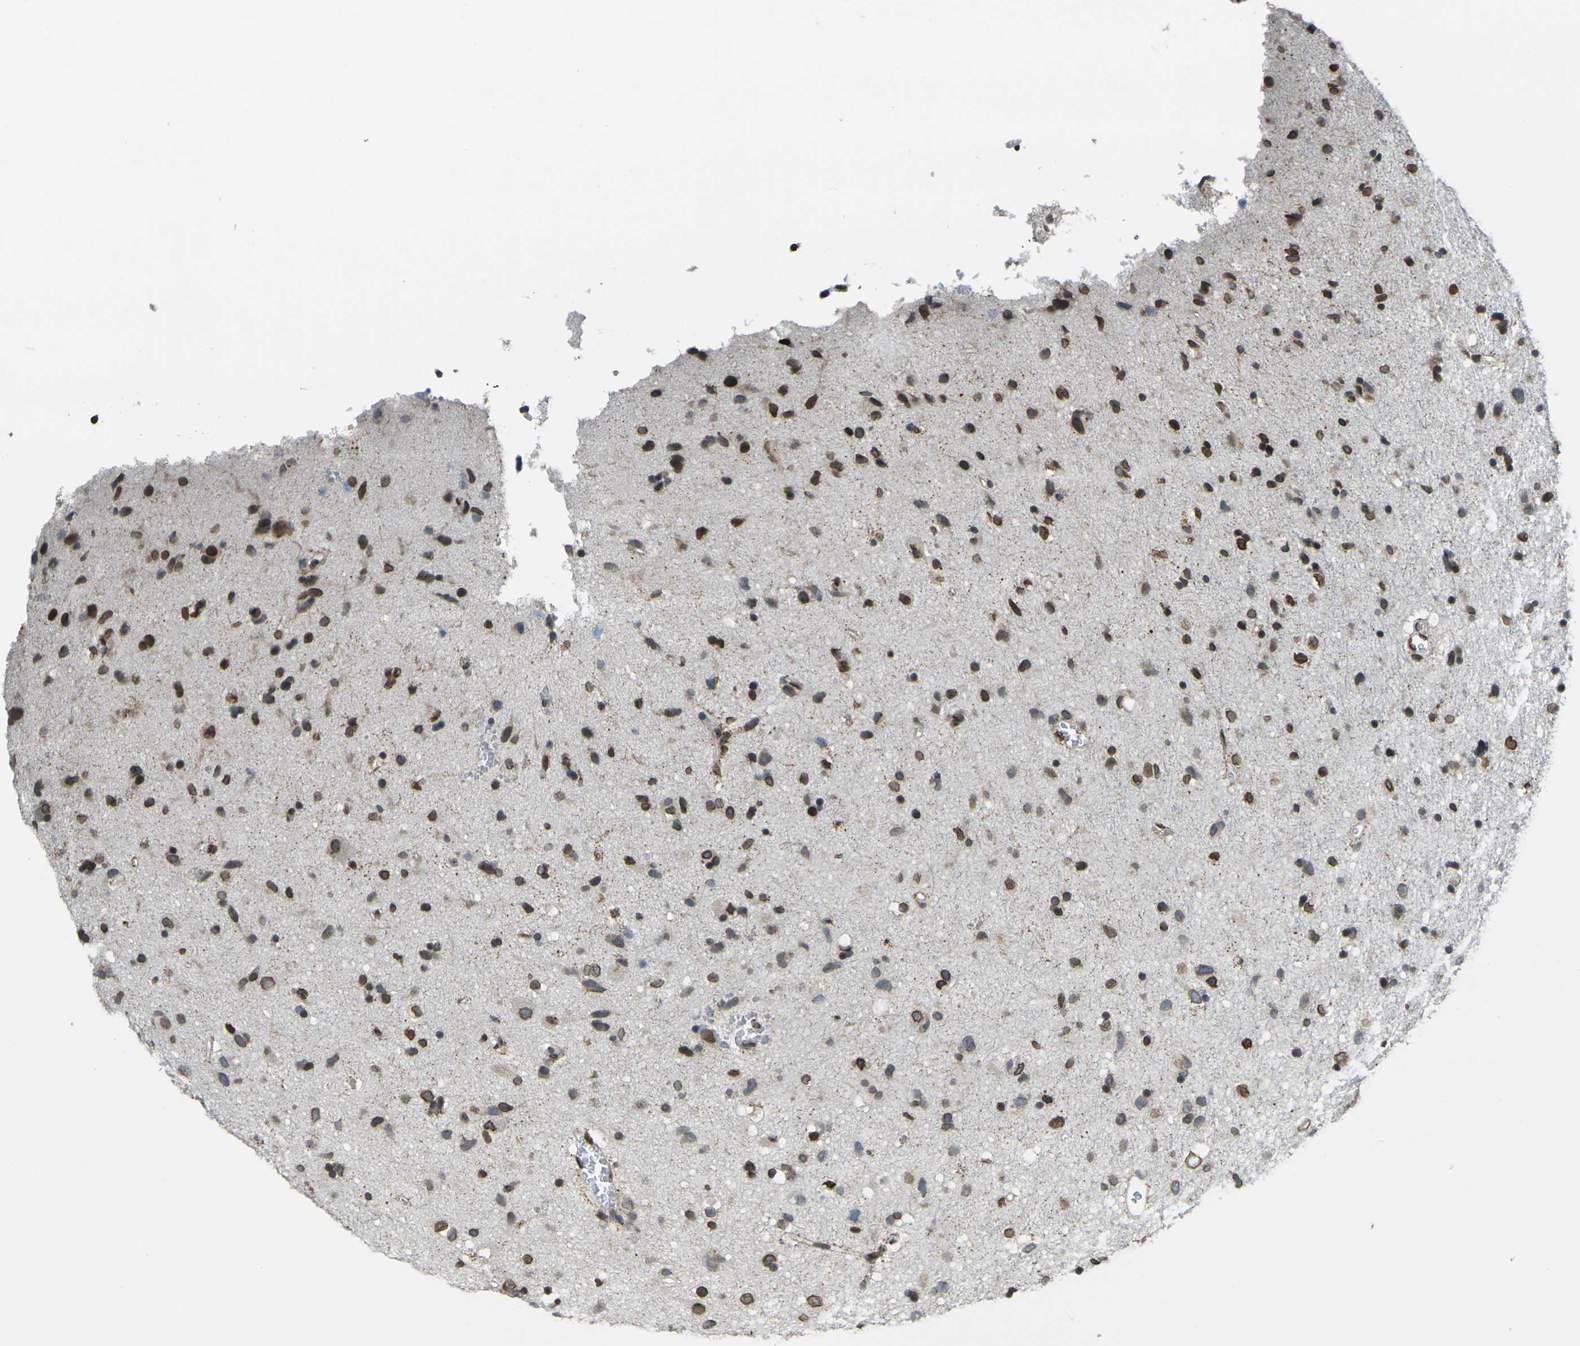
{"staining": {"intensity": "strong", "quantity": ">75%", "location": "cytoplasmic/membranous,nuclear"}, "tissue": "glioma", "cell_type": "Tumor cells", "image_type": "cancer", "snomed": [{"axis": "morphology", "description": "Glioma, malignant, Low grade"}, {"axis": "topography", "description": "Brain"}], "caption": "A histopathology image of human glioma stained for a protein displays strong cytoplasmic/membranous and nuclear brown staining in tumor cells.", "gene": "BRDT", "patient": {"sex": "male", "age": 77}}